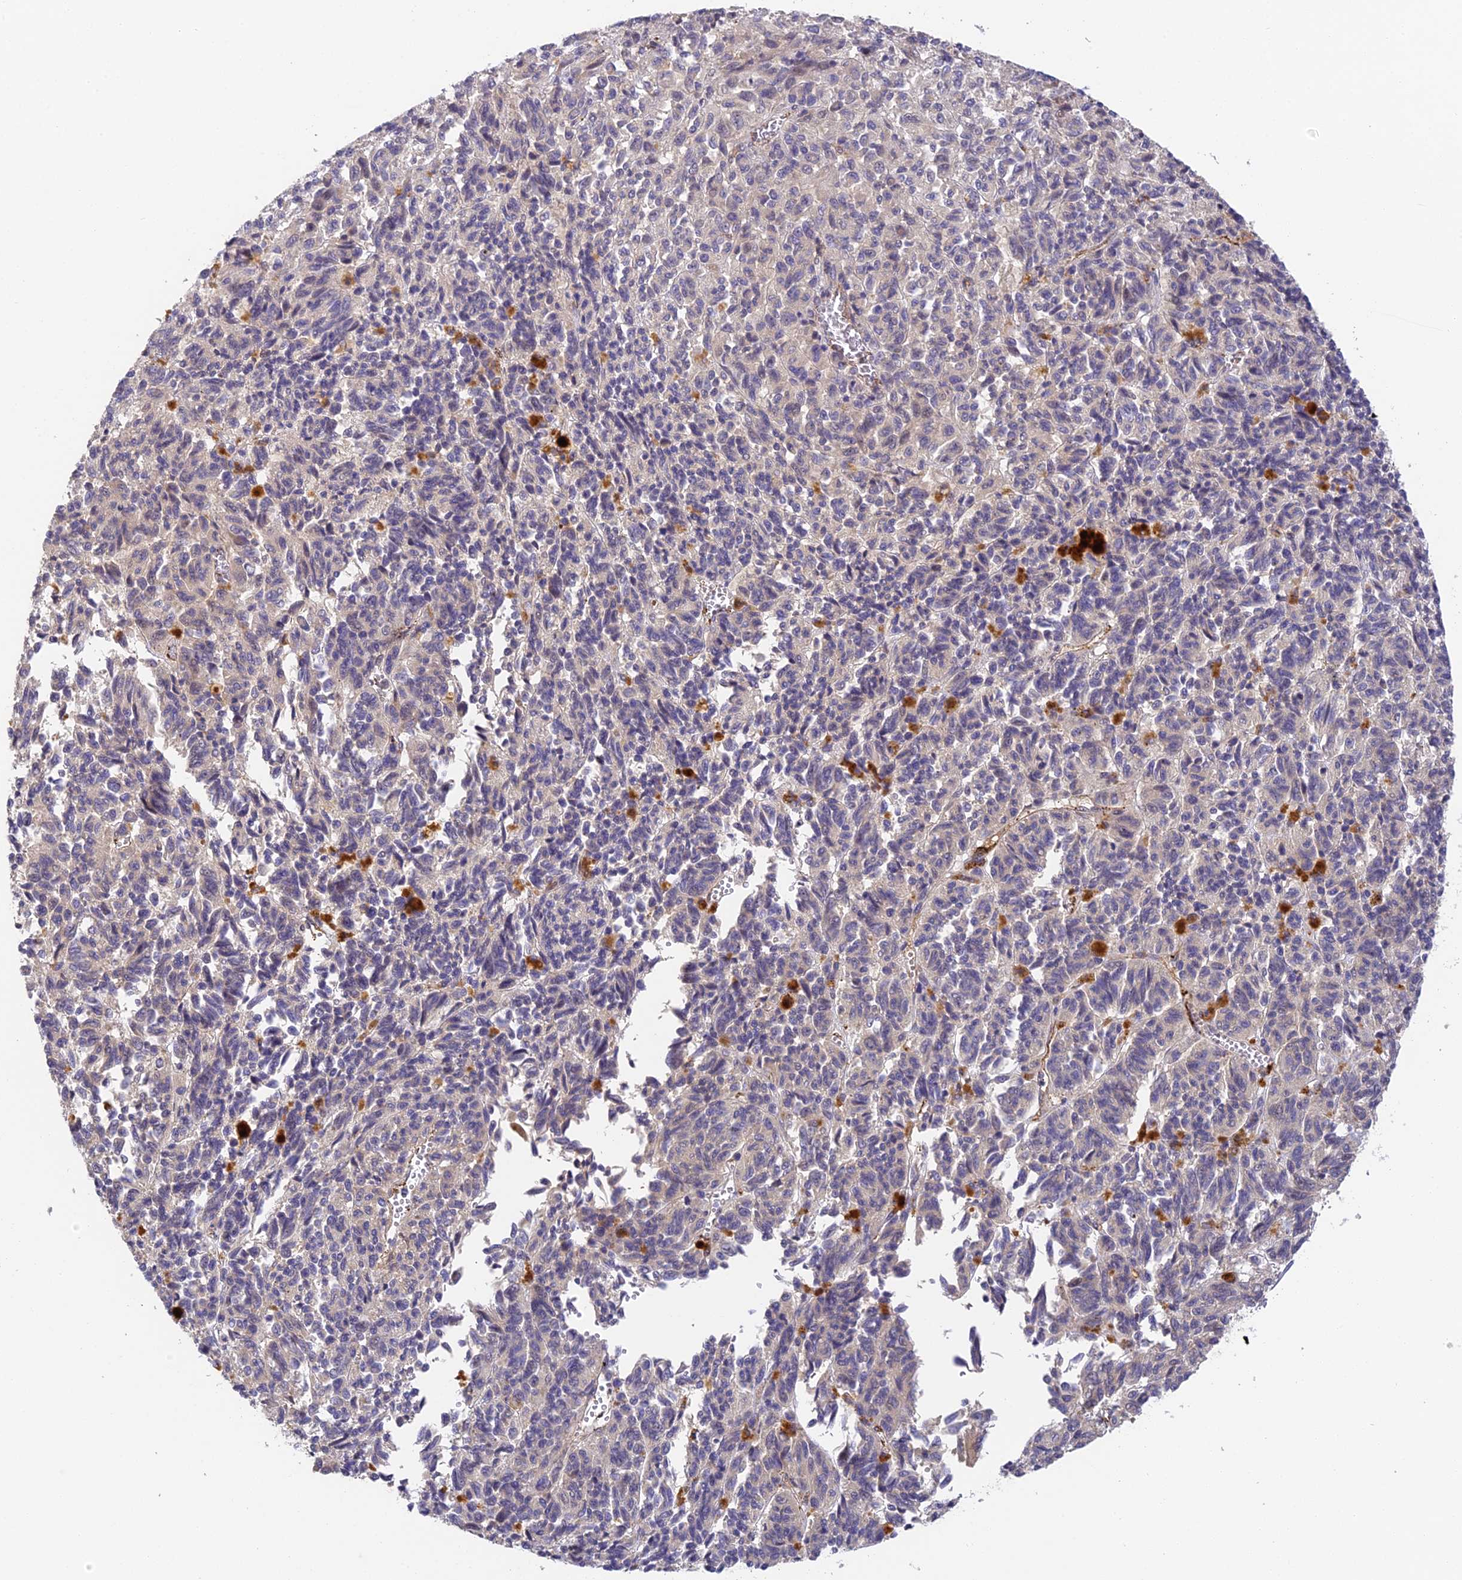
{"staining": {"intensity": "negative", "quantity": "none", "location": "none"}, "tissue": "melanoma", "cell_type": "Tumor cells", "image_type": "cancer", "snomed": [{"axis": "morphology", "description": "Malignant melanoma, Metastatic site"}, {"axis": "topography", "description": "Lung"}], "caption": "There is no significant positivity in tumor cells of malignant melanoma (metastatic site). Brightfield microscopy of immunohistochemistry stained with DAB (3,3'-diaminobenzidine) (brown) and hematoxylin (blue), captured at high magnification.", "gene": "DNAAF10", "patient": {"sex": "male", "age": 64}}